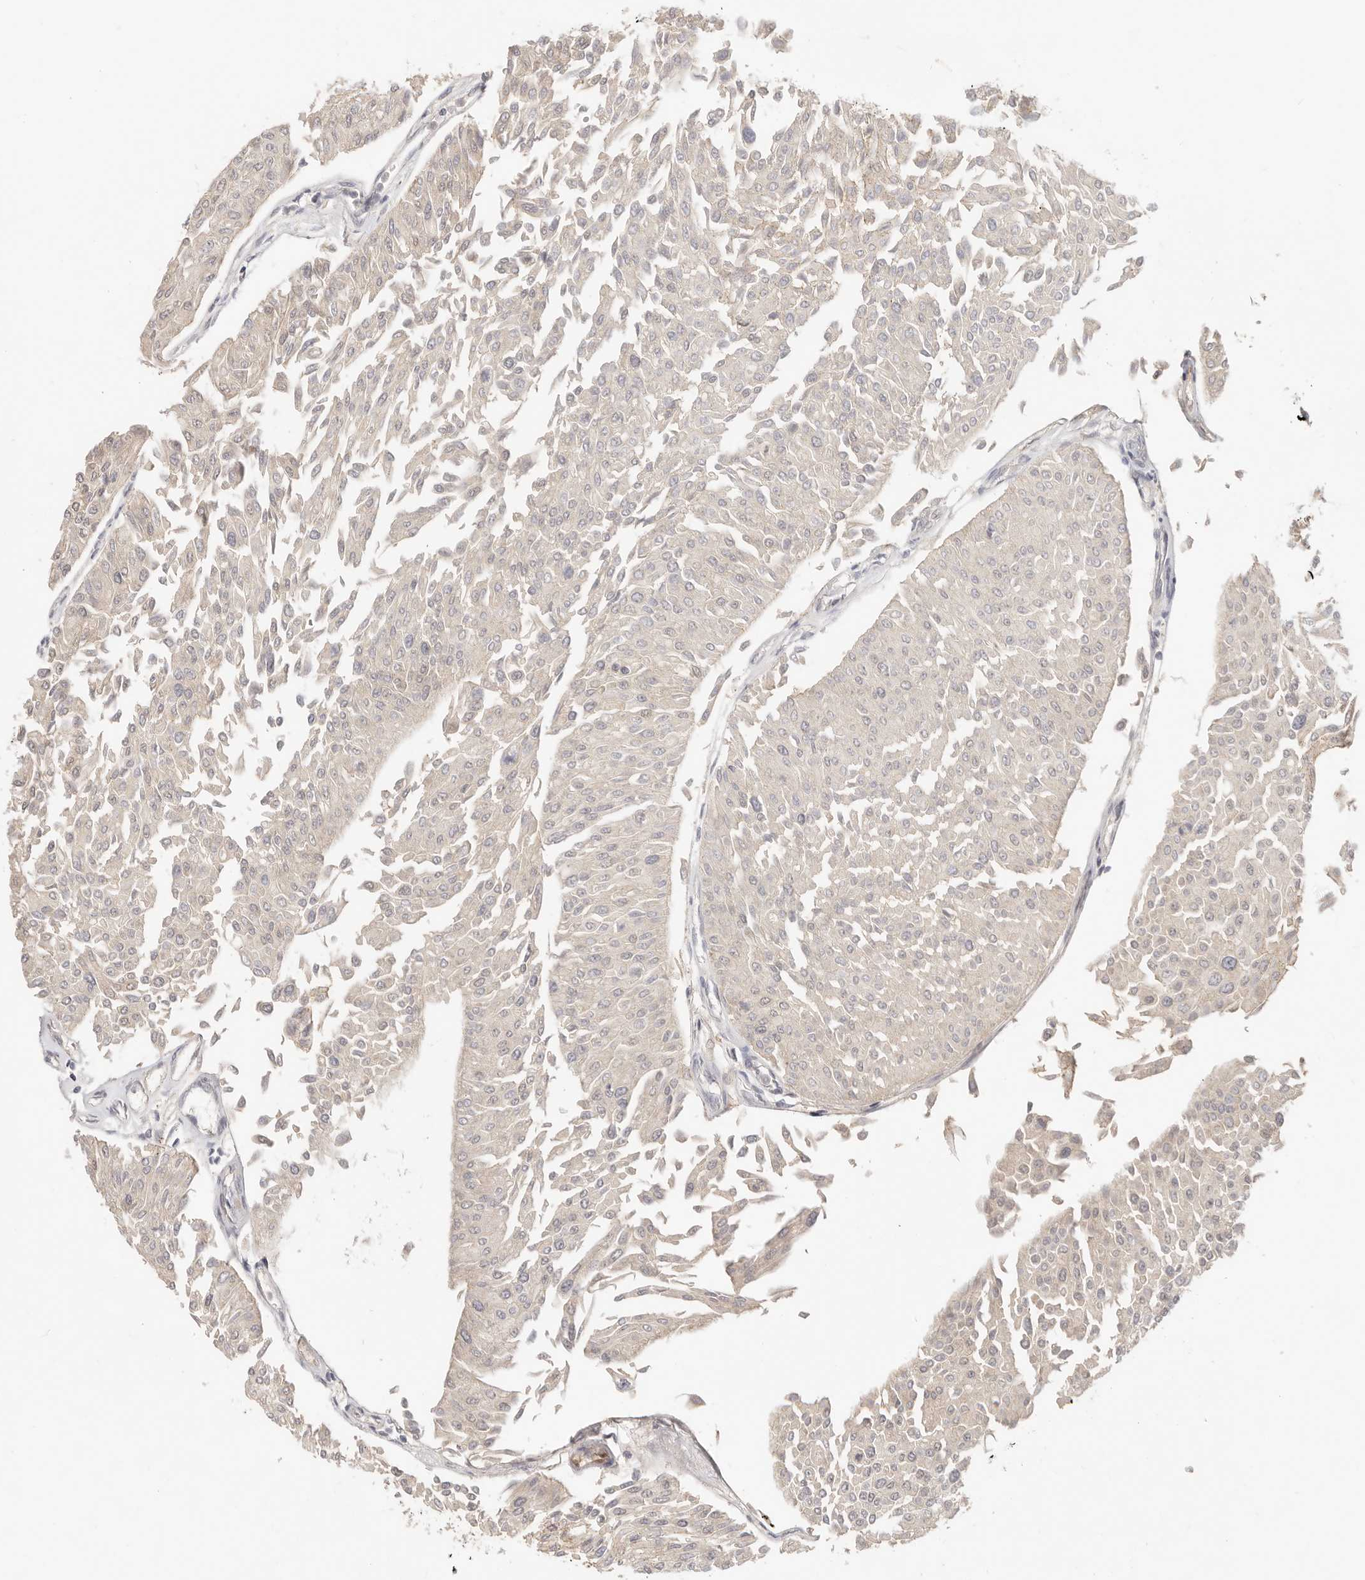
{"staining": {"intensity": "negative", "quantity": "none", "location": "none"}, "tissue": "urothelial cancer", "cell_type": "Tumor cells", "image_type": "cancer", "snomed": [{"axis": "morphology", "description": "Urothelial carcinoma, Low grade"}, {"axis": "topography", "description": "Urinary bladder"}], "caption": "There is no significant staining in tumor cells of low-grade urothelial carcinoma.", "gene": "DTNBP1", "patient": {"sex": "male", "age": 67}}